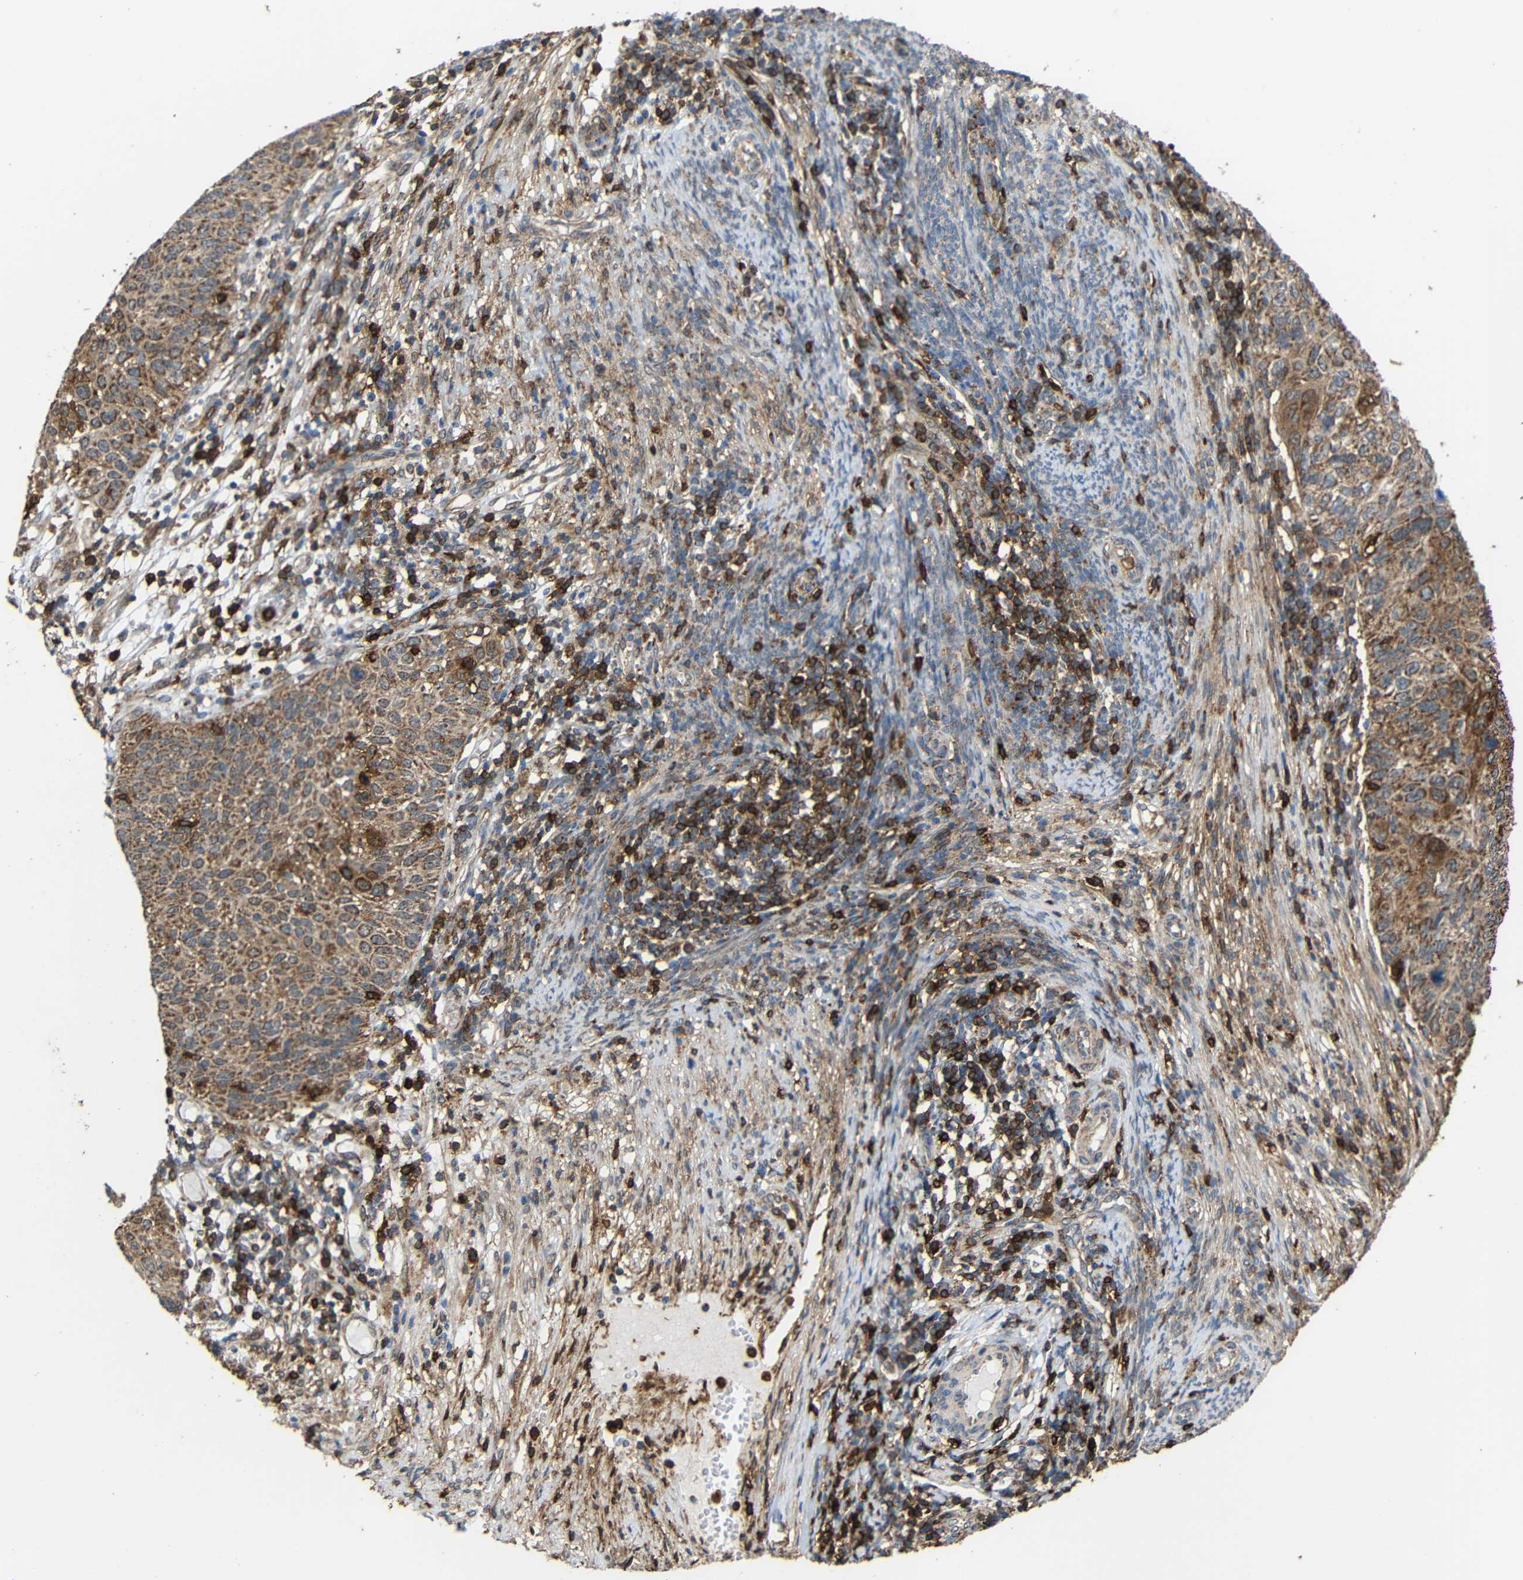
{"staining": {"intensity": "moderate", "quantity": ">75%", "location": "cytoplasmic/membranous"}, "tissue": "cervical cancer", "cell_type": "Tumor cells", "image_type": "cancer", "snomed": [{"axis": "morphology", "description": "Squamous cell carcinoma, NOS"}, {"axis": "topography", "description": "Cervix"}], "caption": "IHC staining of squamous cell carcinoma (cervical), which displays medium levels of moderate cytoplasmic/membranous expression in about >75% of tumor cells indicating moderate cytoplasmic/membranous protein positivity. The staining was performed using DAB (3,3'-diaminobenzidine) (brown) for protein detection and nuclei were counterstained in hematoxylin (blue).", "gene": "C1GALT1", "patient": {"sex": "female", "age": 70}}